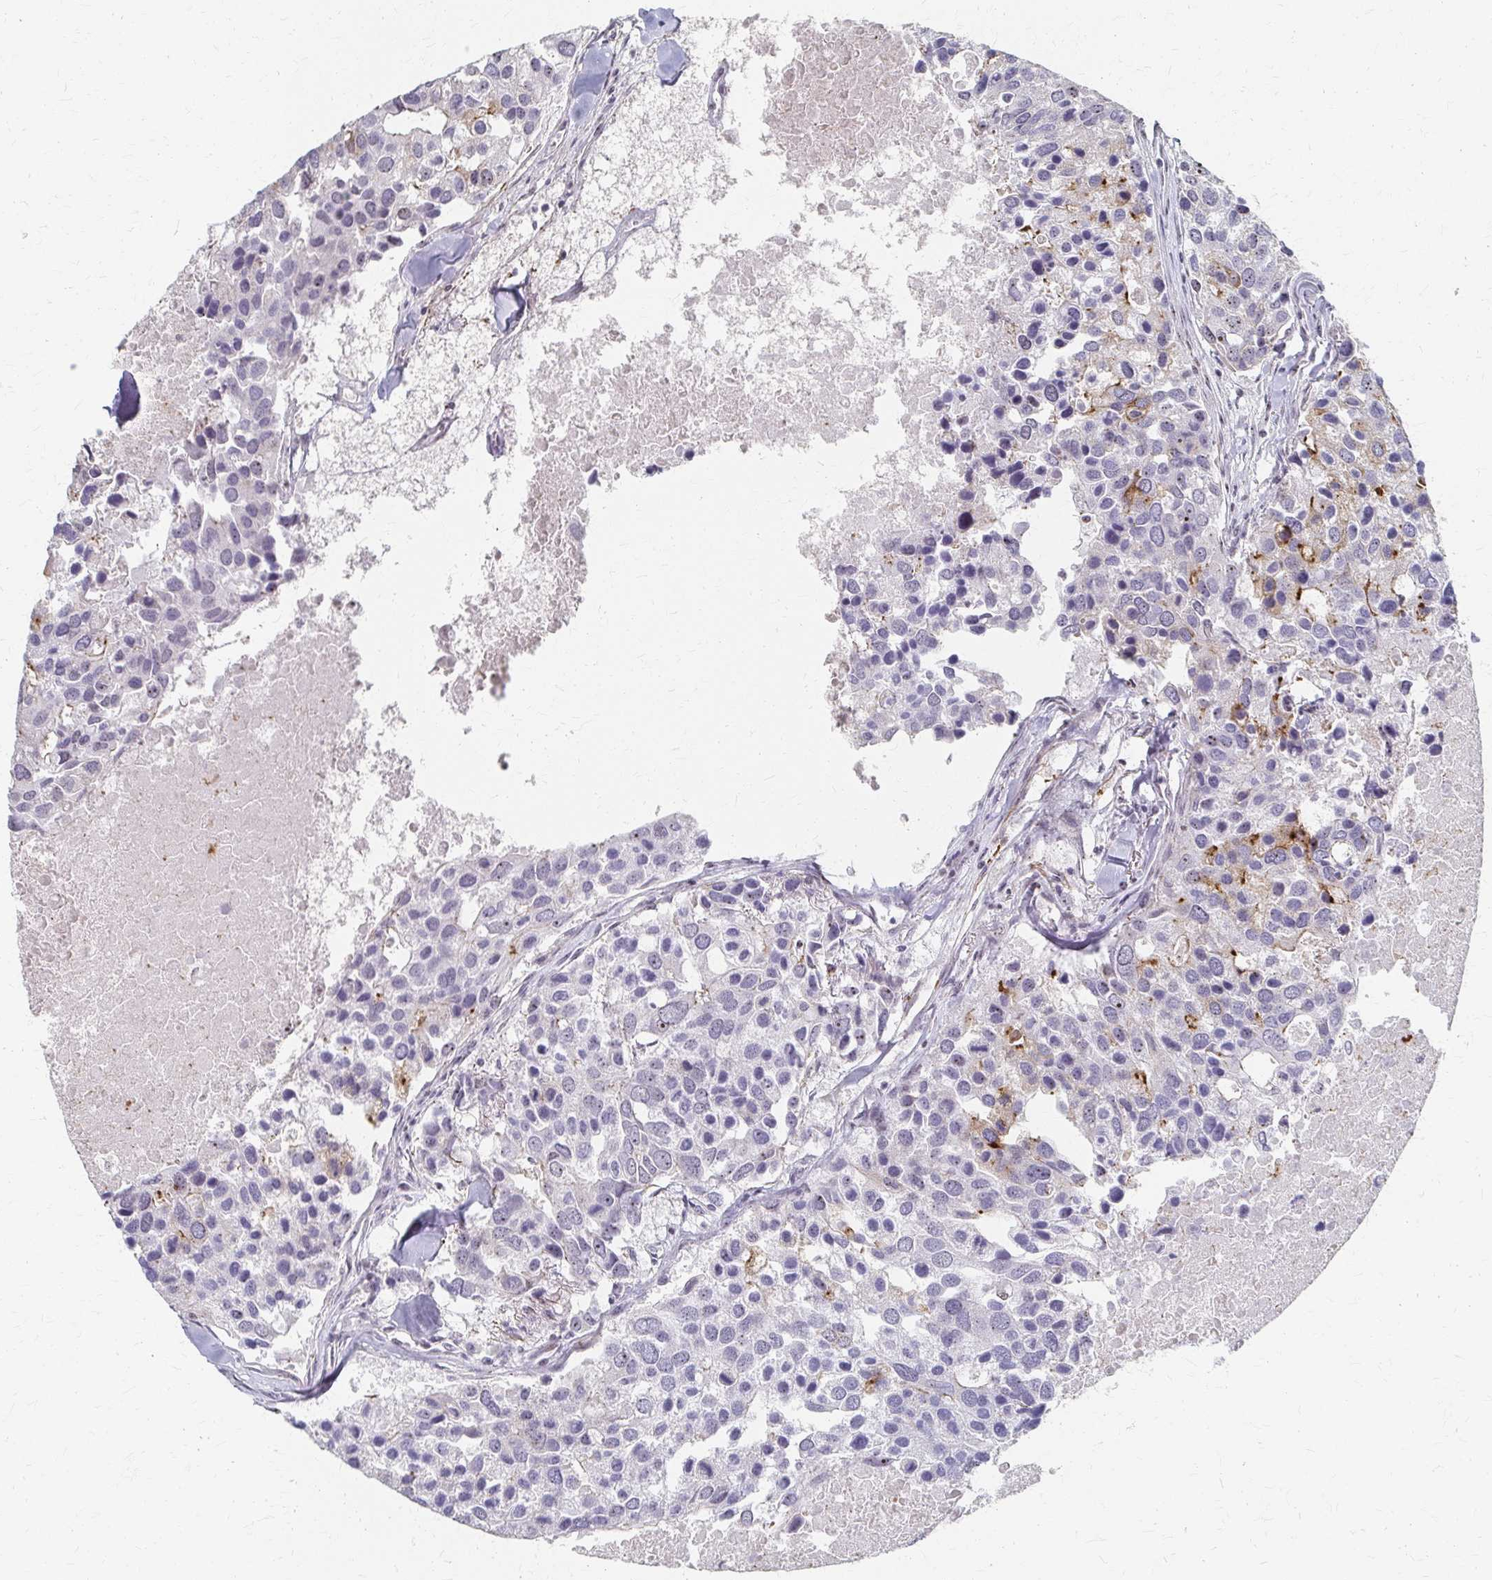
{"staining": {"intensity": "negative", "quantity": "none", "location": "none"}, "tissue": "breast cancer", "cell_type": "Tumor cells", "image_type": "cancer", "snomed": [{"axis": "morphology", "description": "Duct carcinoma"}, {"axis": "topography", "description": "Breast"}], "caption": "Tumor cells are negative for brown protein staining in breast cancer. The staining is performed using DAB brown chromogen with nuclei counter-stained in using hematoxylin.", "gene": "PES1", "patient": {"sex": "female", "age": 83}}